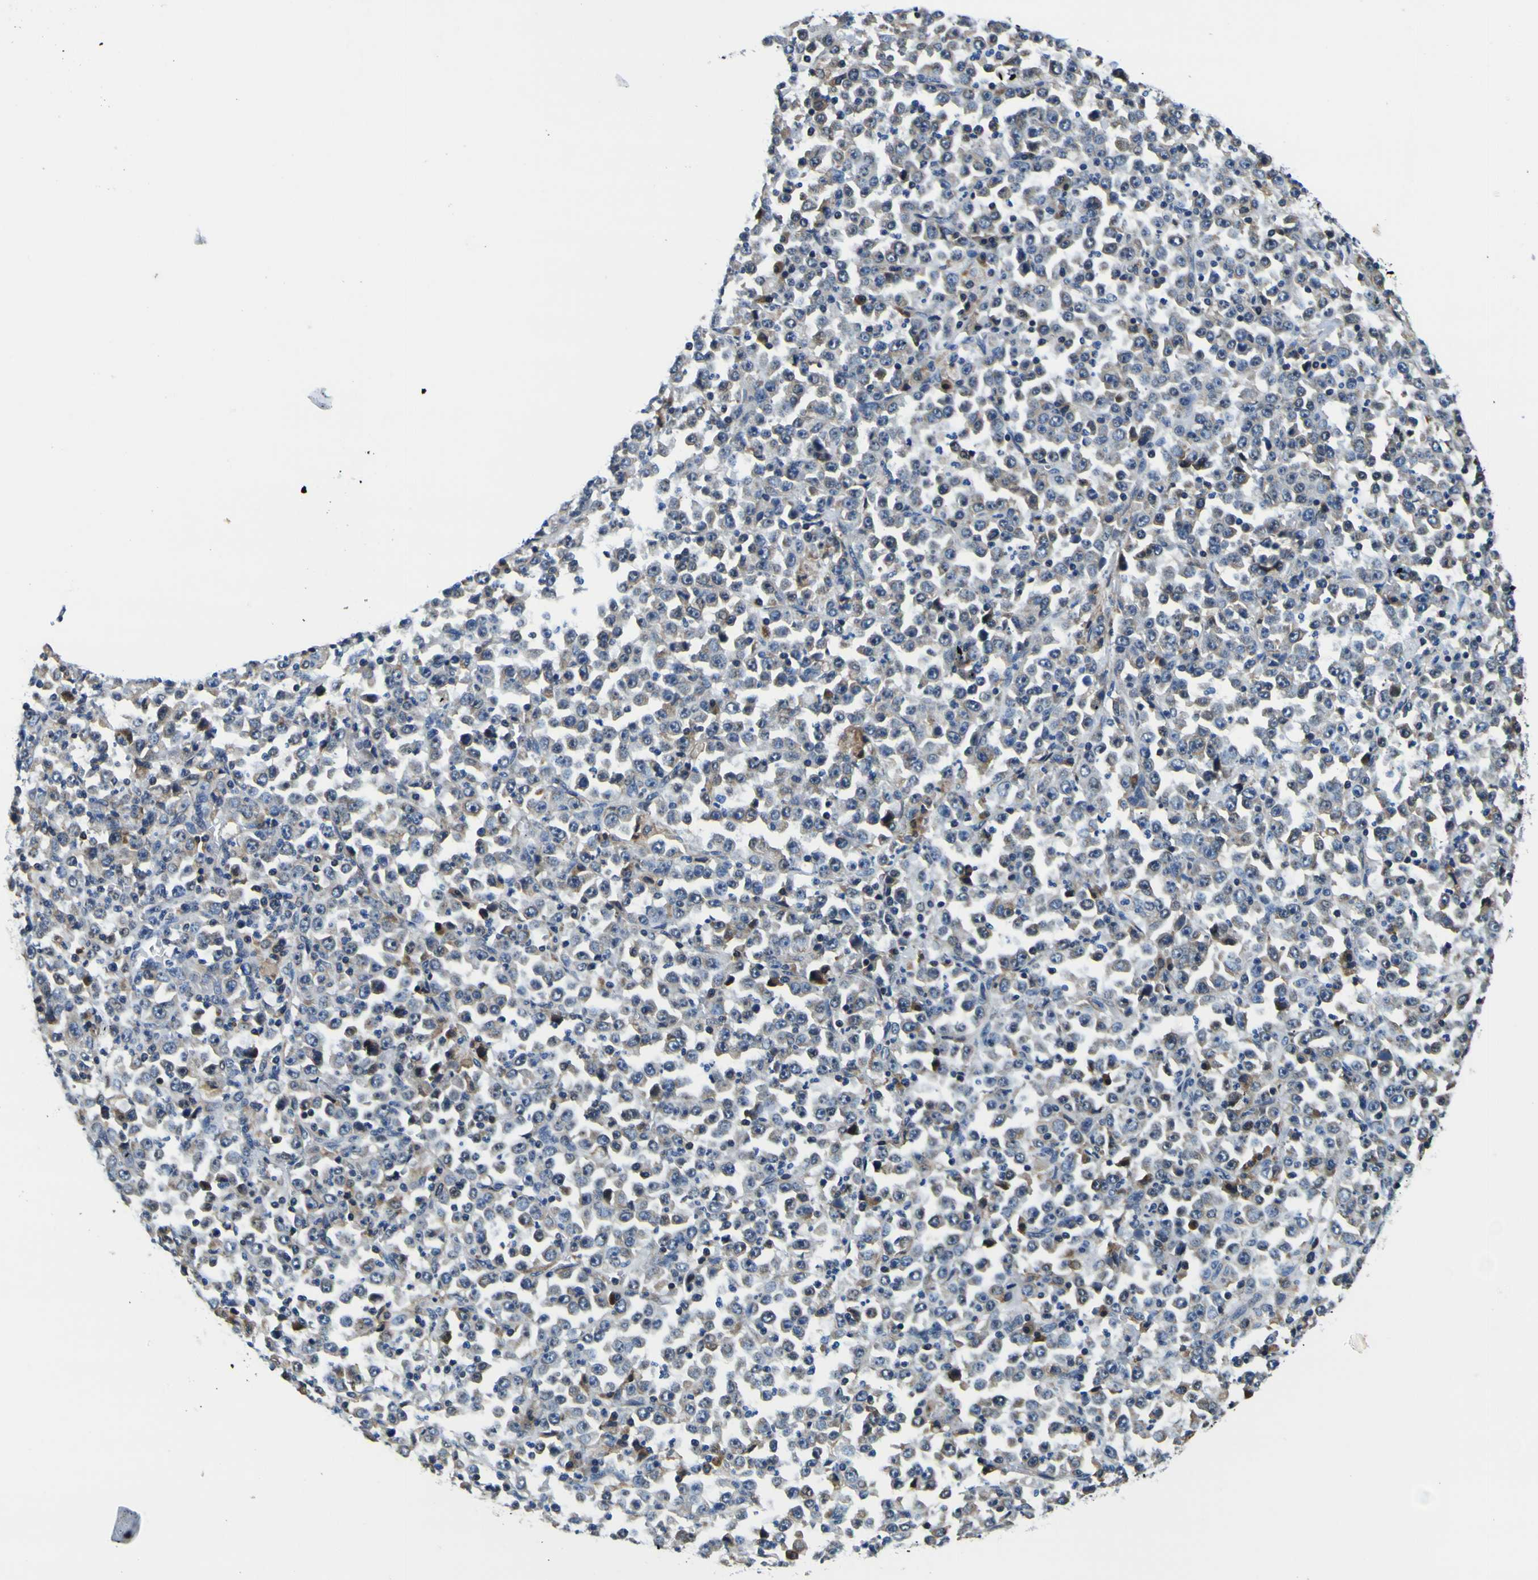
{"staining": {"intensity": "weak", "quantity": "<25%", "location": "cytoplasmic/membranous"}, "tissue": "stomach cancer", "cell_type": "Tumor cells", "image_type": "cancer", "snomed": [{"axis": "morphology", "description": "Normal tissue, NOS"}, {"axis": "morphology", "description": "Adenocarcinoma, NOS"}, {"axis": "topography", "description": "Stomach, upper"}, {"axis": "topography", "description": "Stomach"}], "caption": "Immunohistochemistry photomicrograph of neoplastic tissue: human stomach adenocarcinoma stained with DAB shows no significant protein staining in tumor cells.", "gene": "NLRP3", "patient": {"sex": "male", "age": 59}}